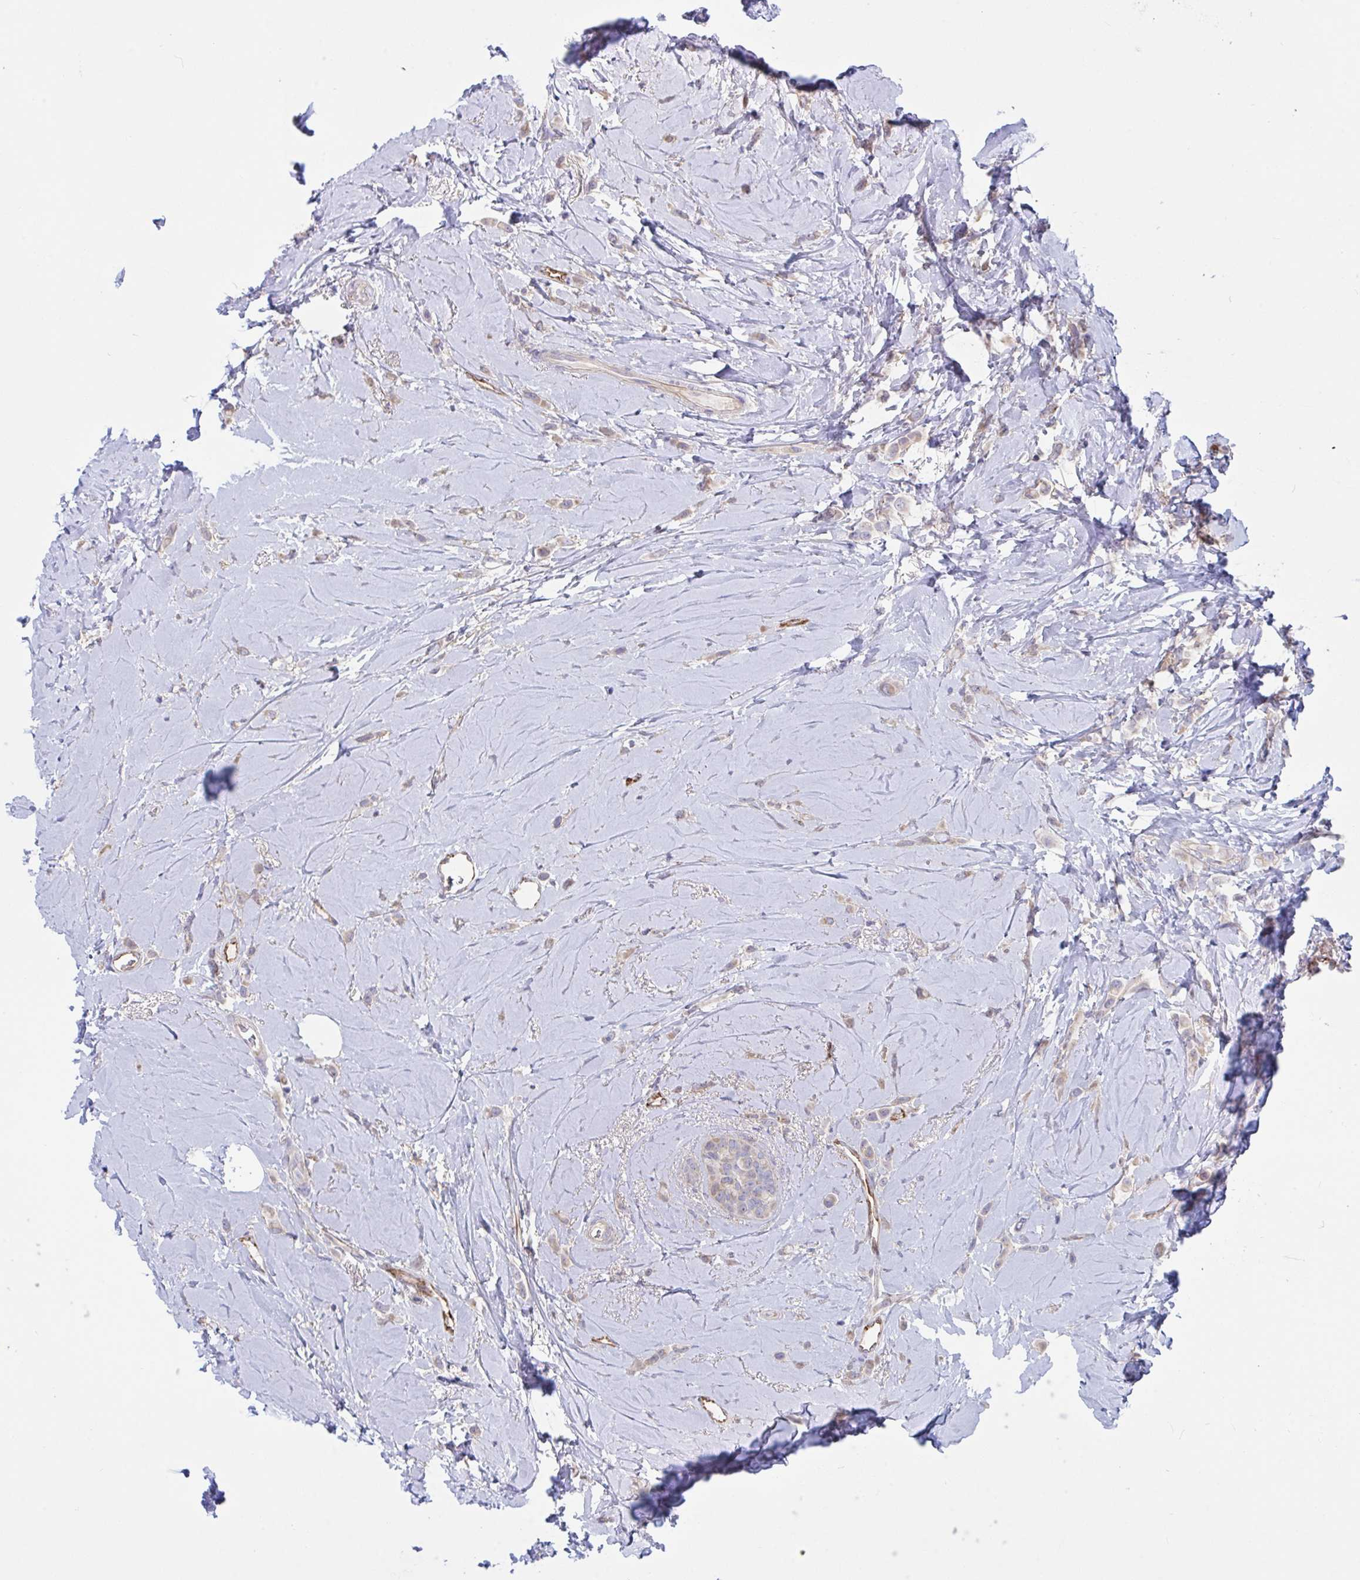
{"staining": {"intensity": "negative", "quantity": "none", "location": "none"}, "tissue": "breast cancer", "cell_type": "Tumor cells", "image_type": "cancer", "snomed": [{"axis": "morphology", "description": "Lobular carcinoma"}, {"axis": "topography", "description": "Breast"}], "caption": "IHC histopathology image of neoplastic tissue: breast lobular carcinoma stained with DAB (3,3'-diaminobenzidine) exhibits no significant protein positivity in tumor cells.", "gene": "IL37", "patient": {"sex": "female", "age": 66}}